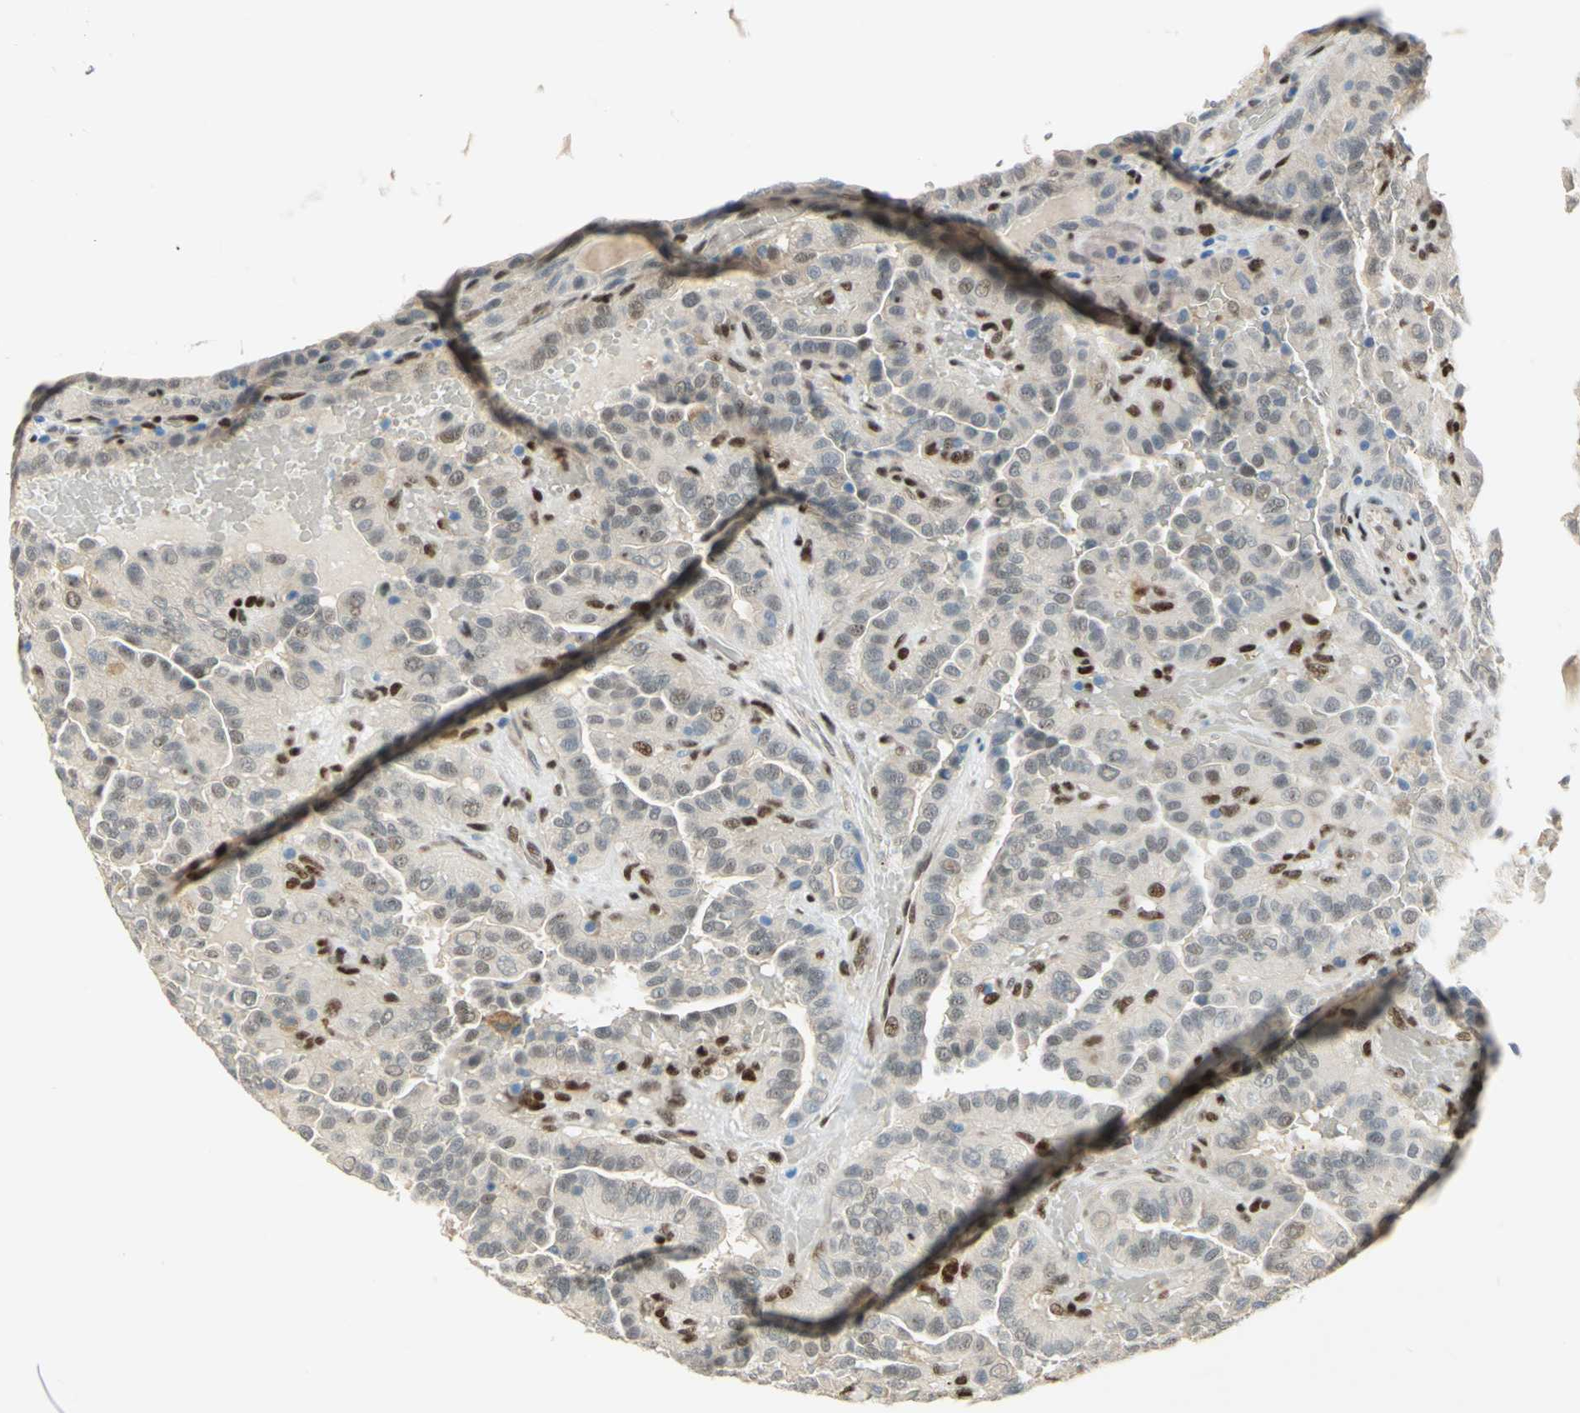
{"staining": {"intensity": "weak", "quantity": "<25%", "location": "cytoplasmic/membranous,nuclear"}, "tissue": "thyroid cancer", "cell_type": "Tumor cells", "image_type": "cancer", "snomed": [{"axis": "morphology", "description": "Papillary adenocarcinoma, NOS"}, {"axis": "topography", "description": "Thyroid gland"}], "caption": "Immunohistochemistry (IHC) of papillary adenocarcinoma (thyroid) demonstrates no staining in tumor cells.", "gene": "RBFOX2", "patient": {"sex": "male", "age": 77}}